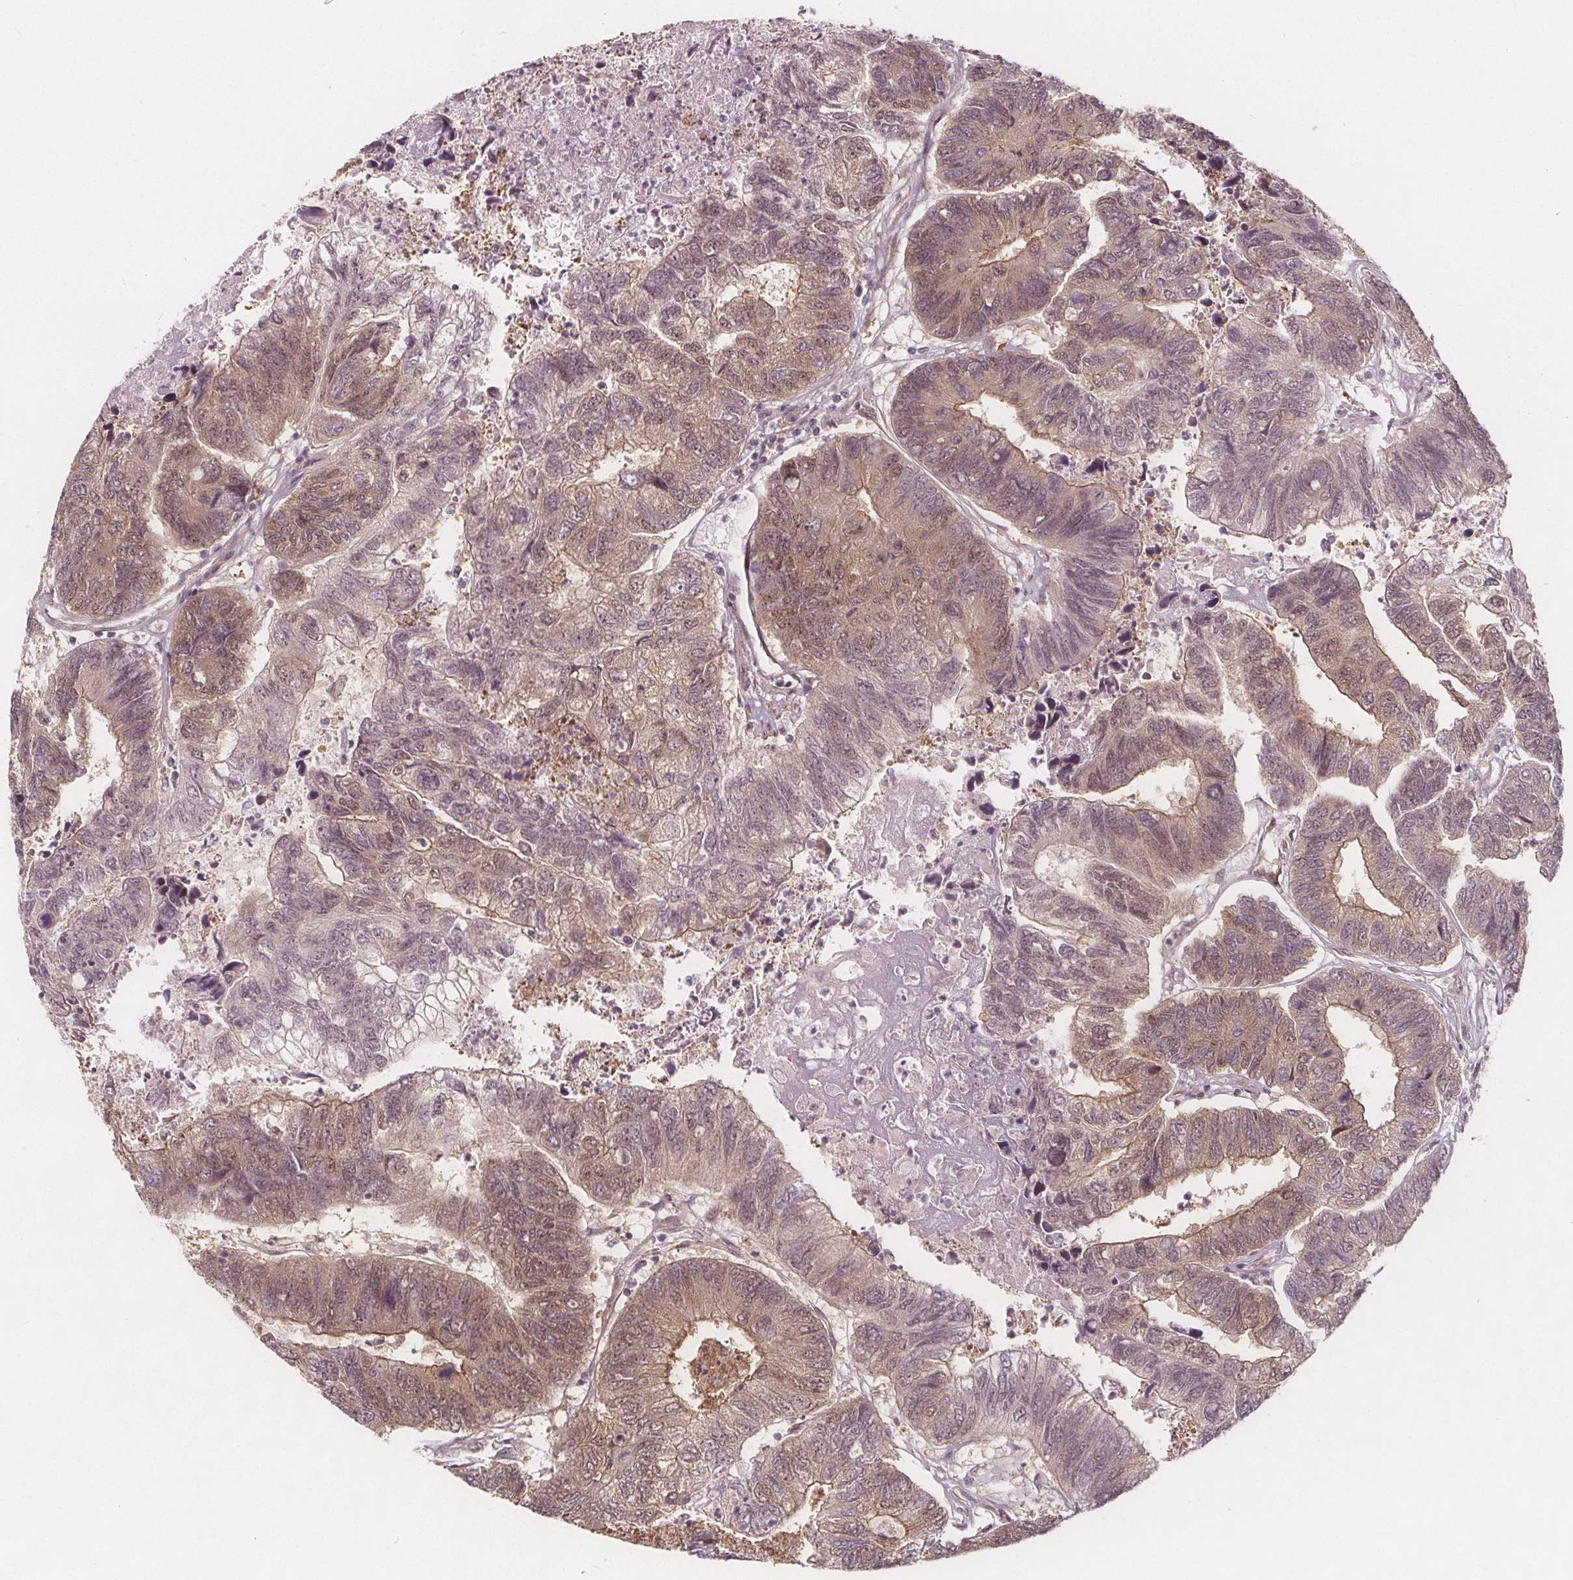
{"staining": {"intensity": "weak", "quantity": ">75%", "location": "cytoplasmic/membranous,nuclear"}, "tissue": "colorectal cancer", "cell_type": "Tumor cells", "image_type": "cancer", "snomed": [{"axis": "morphology", "description": "Adenocarcinoma, NOS"}, {"axis": "topography", "description": "Colon"}], "caption": "Brown immunohistochemical staining in human colorectal adenocarcinoma demonstrates weak cytoplasmic/membranous and nuclear positivity in about >75% of tumor cells.", "gene": "AKT1S1", "patient": {"sex": "female", "age": 67}}